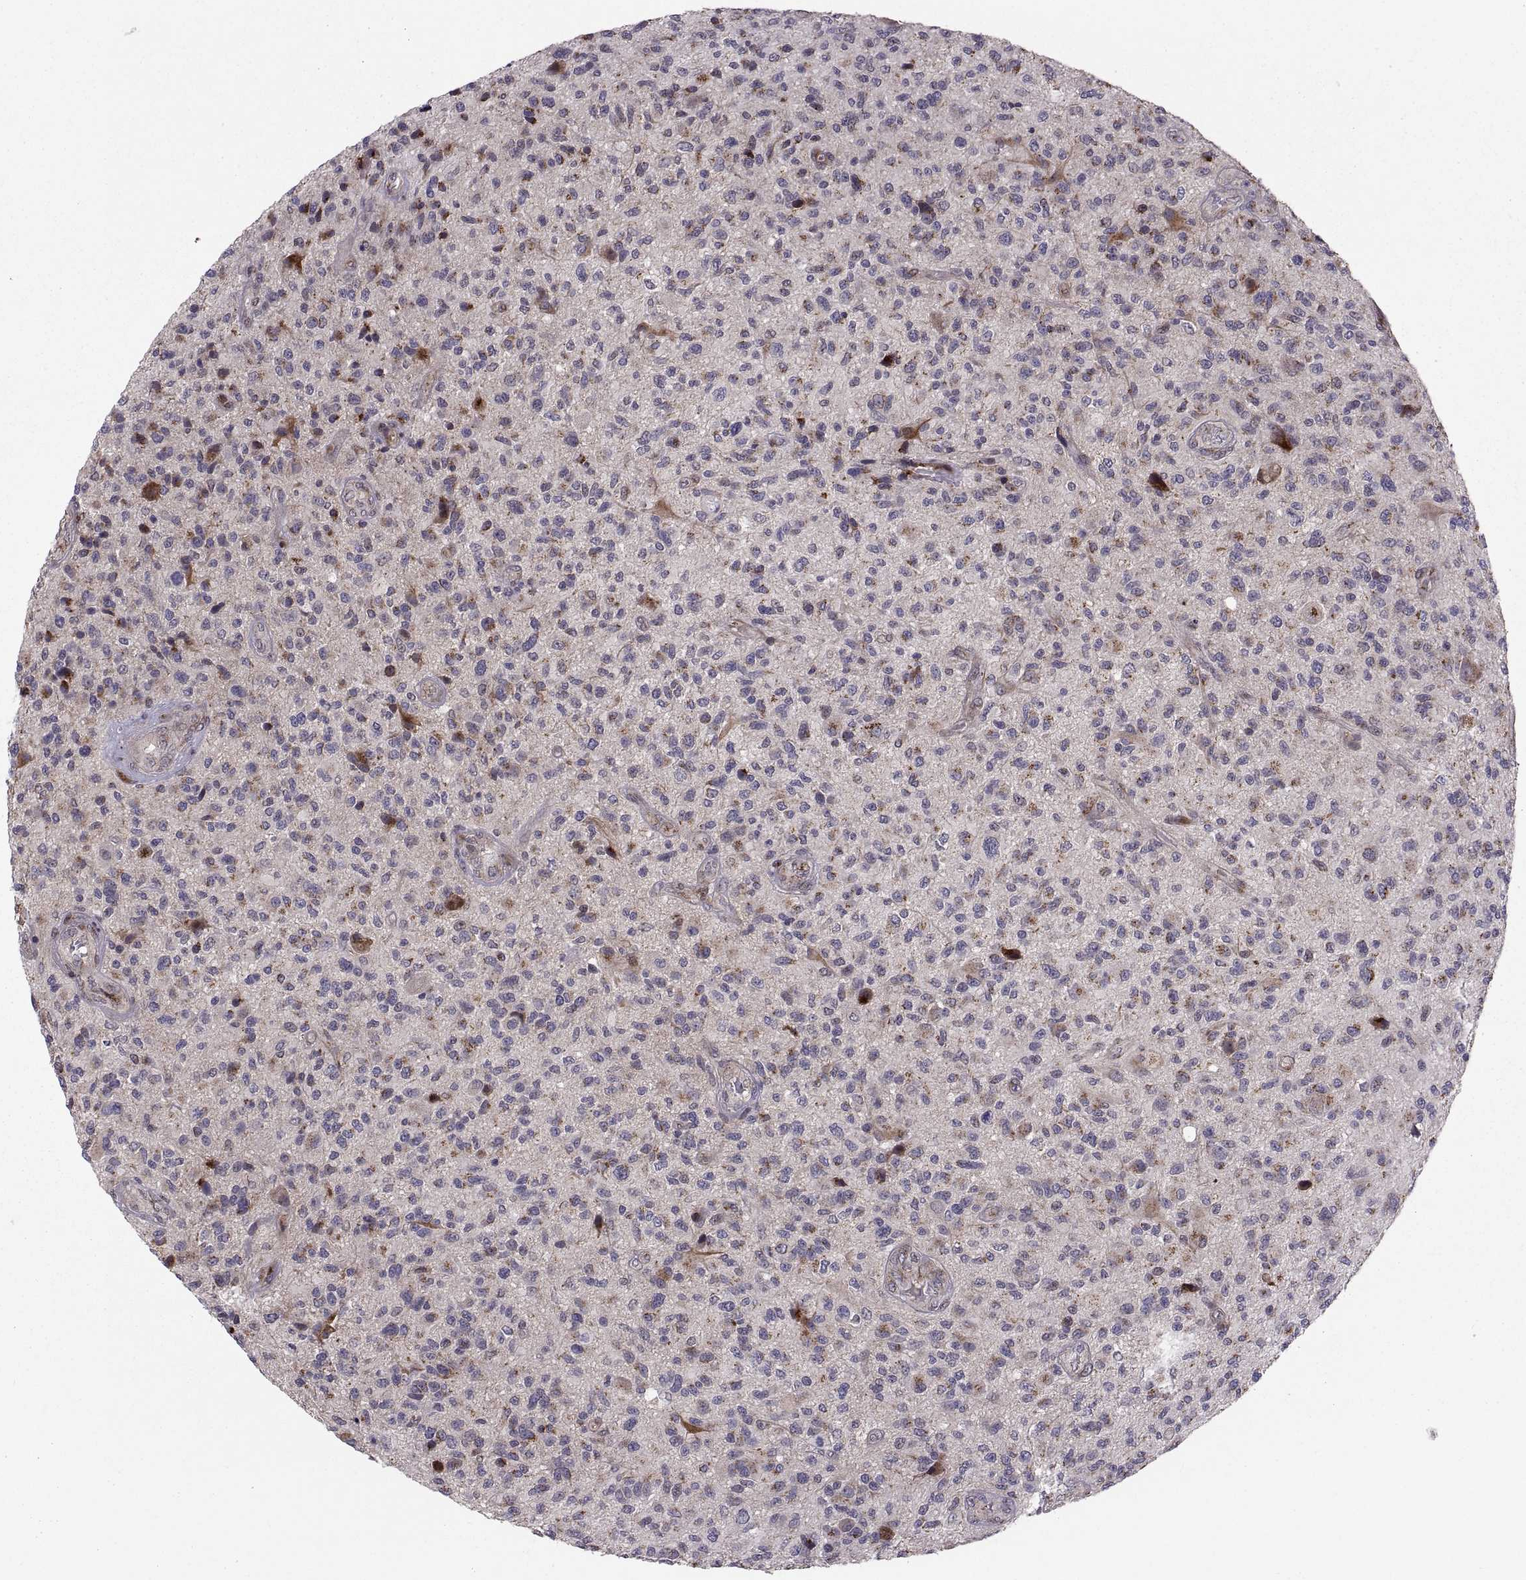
{"staining": {"intensity": "negative", "quantity": "none", "location": "none"}, "tissue": "glioma", "cell_type": "Tumor cells", "image_type": "cancer", "snomed": [{"axis": "morphology", "description": "Glioma, malignant, High grade"}, {"axis": "topography", "description": "Brain"}], "caption": "There is no significant expression in tumor cells of glioma. (Stains: DAB immunohistochemistry with hematoxylin counter stain, Microscopy: brightfield microscopy at high magnification).", "gene": "TESC", "patient": {"sex": "male", "age": 47}}